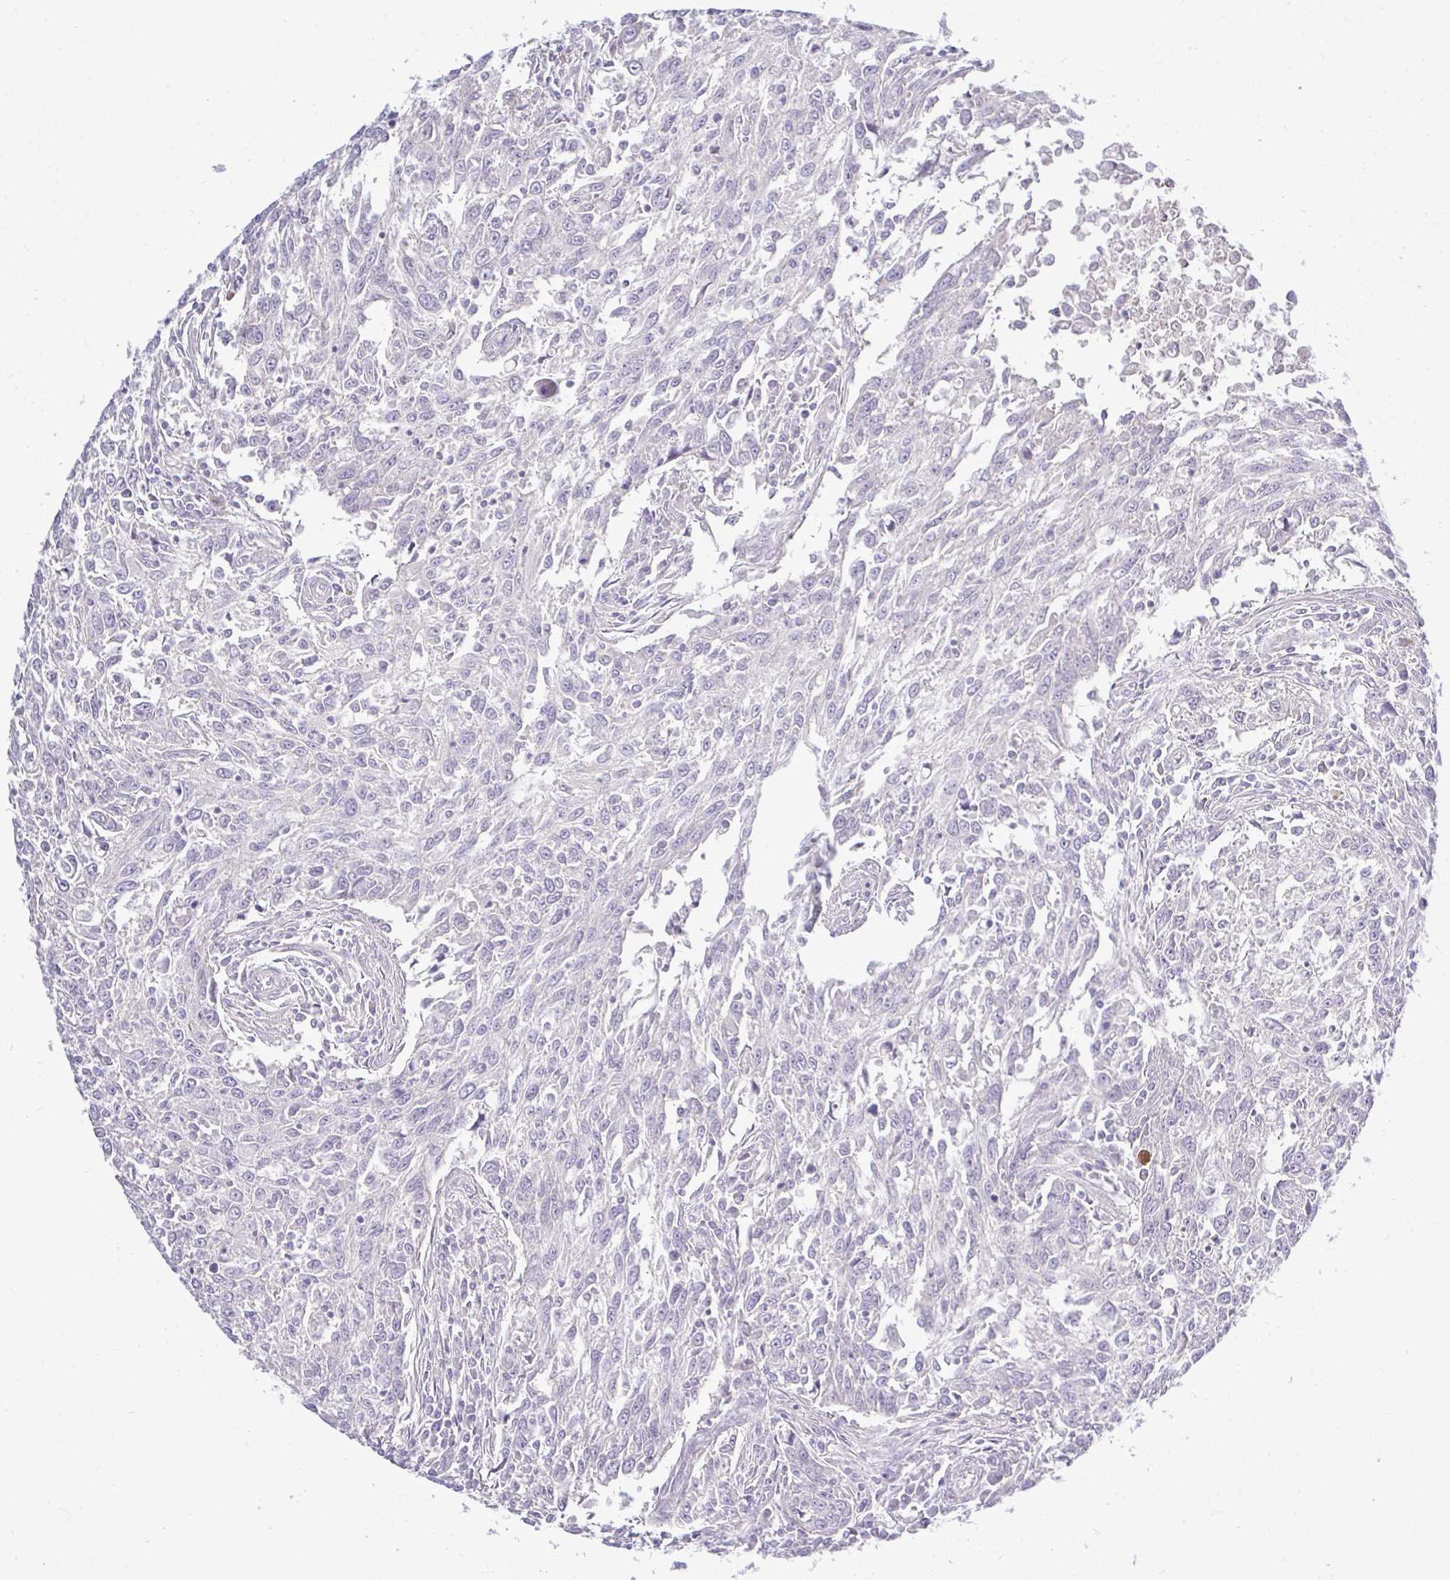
{"staining": {"intensity": "negative", "quantity": "none", "location": "none"}, "tissue": "breast cancer", "cell_type": "Tumor cells", "image_type": "cancer", "snomed": [{"axis": "morphology", "description": "Duct carcinoma"}, {"axis": "topography", "description": "Breast"}], "caption": "Tumor cells are negative for protein expression in human breast infiltrating ductal carcinoma.", "gene": "HMBOX1", "patient": {"sex": "female", "age": 50}}